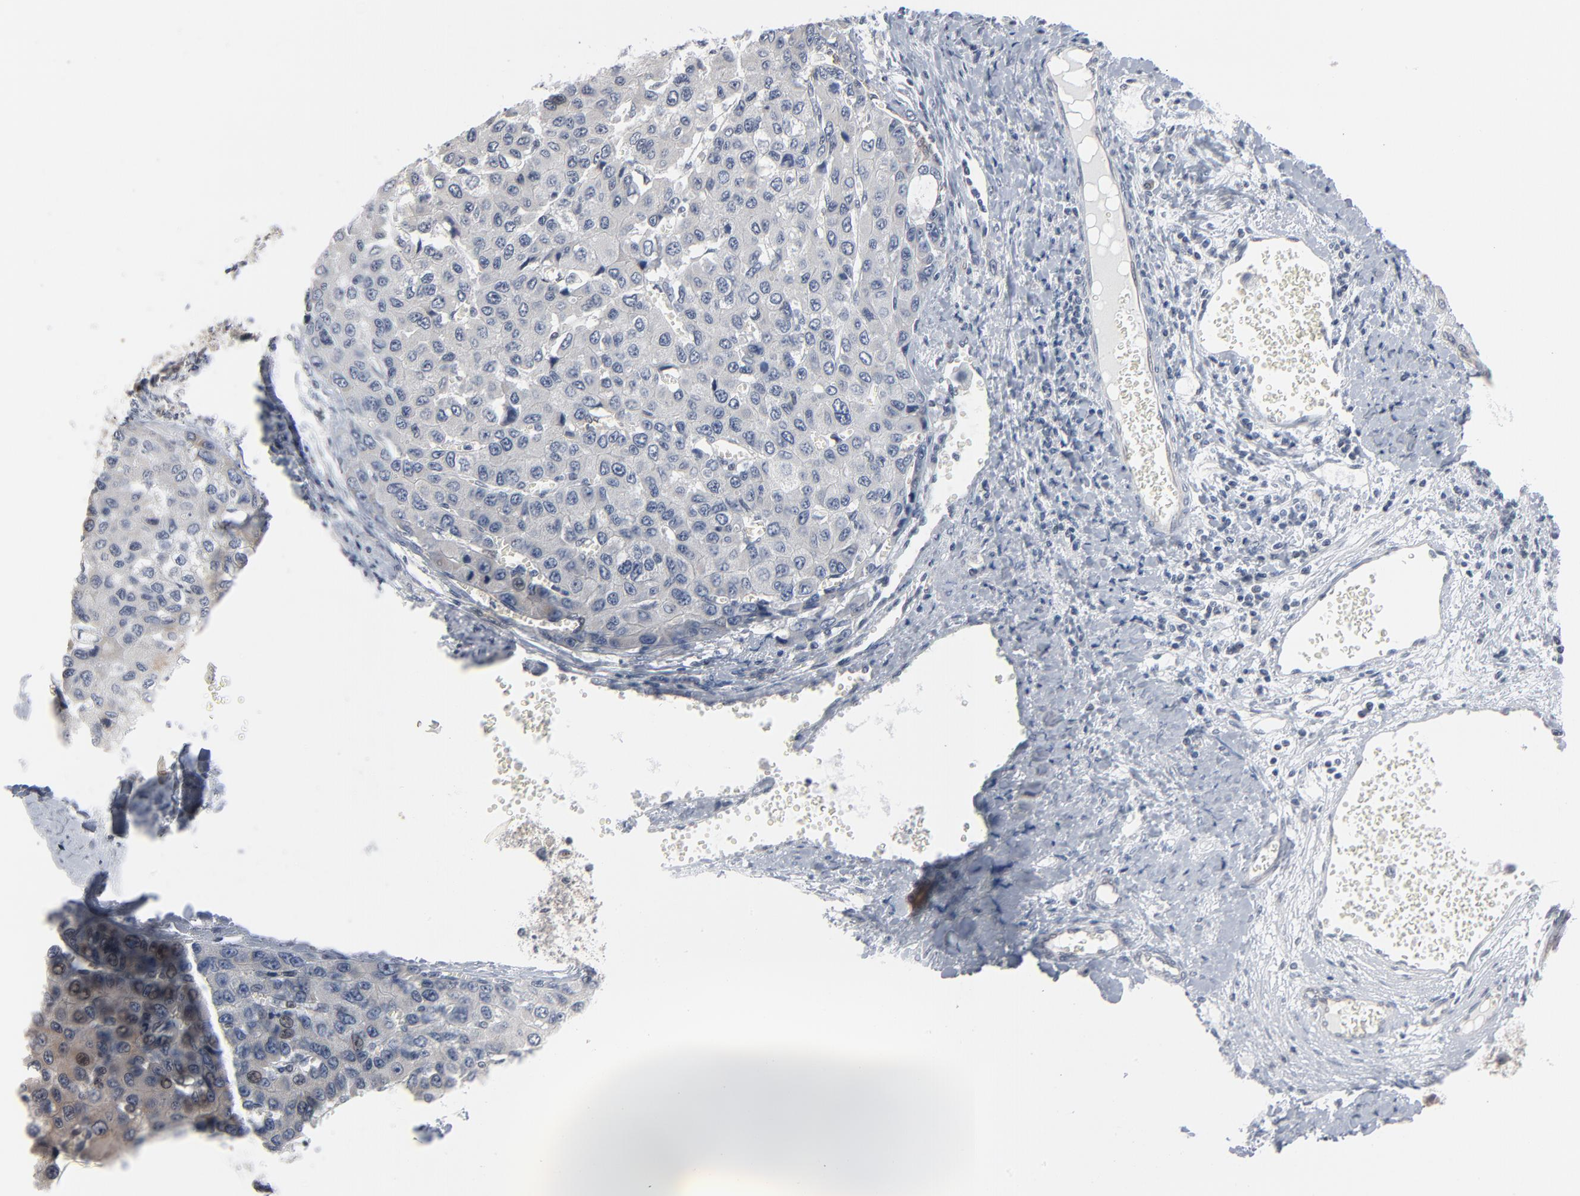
{"staining": {"intensity": "negative", "quantity": "none", "location": "none"}, "tissue": "liver cancer", "cell_type": "Tumor cells", "image_type": "cancer", "snomed": [{"axis": "morphology", "description": "Carcinoma, Hepatocellular, NOS"}, {"axis": "topography", "description": "Liver"}], "caption": "Tumor cells are negative for brown protein staining in liver cancer (hepatocellular carcinoma). (DAB (3,3'-diaminobenzidine) IHC with hematoxylin counter stain).", "gene": "ITPR3", "patient": {"sex": "female", "age": 66}}